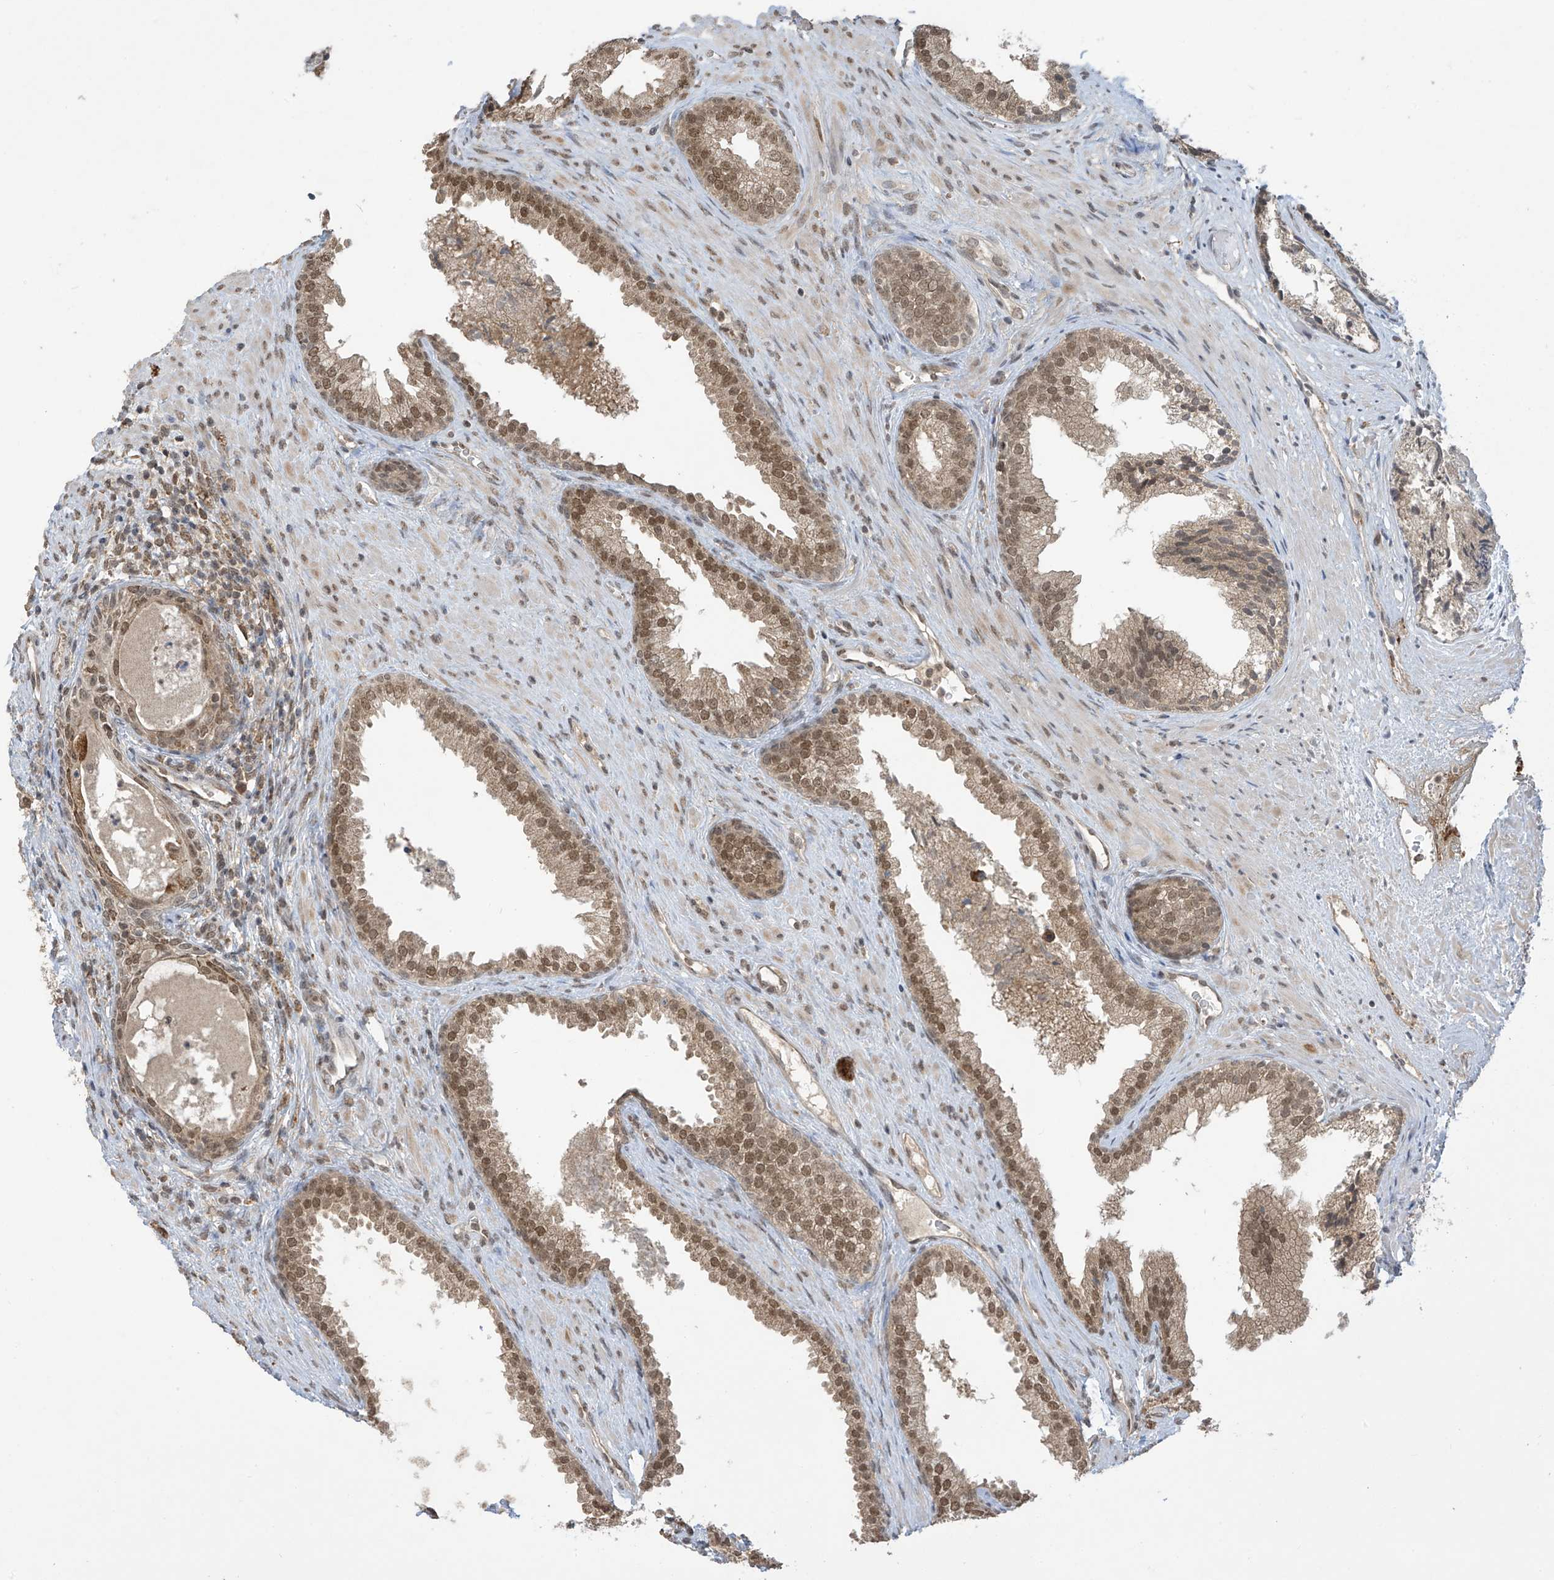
{"staining": {"intensity": "moderate", "quantity": ">75%", "location": "nuclear"}, "tissue": "prostate", "cell_type": "Glandular cells", "image_type": "normal", "snomed": [{"axis": "morphology", "description": "Normal tissue, NOS"}, {"axis": "topography", "description": "Prostate"}], "caption": "Immunohistochemistry (IHC) (DAB (3,3'-diaminobenzidine)) staining of normal prostate exhibits moderate nuclear protein positivity in about >75% of glandular cells.", "gene": "LCOR", "patient": {"sex": "male", "age": 76}}